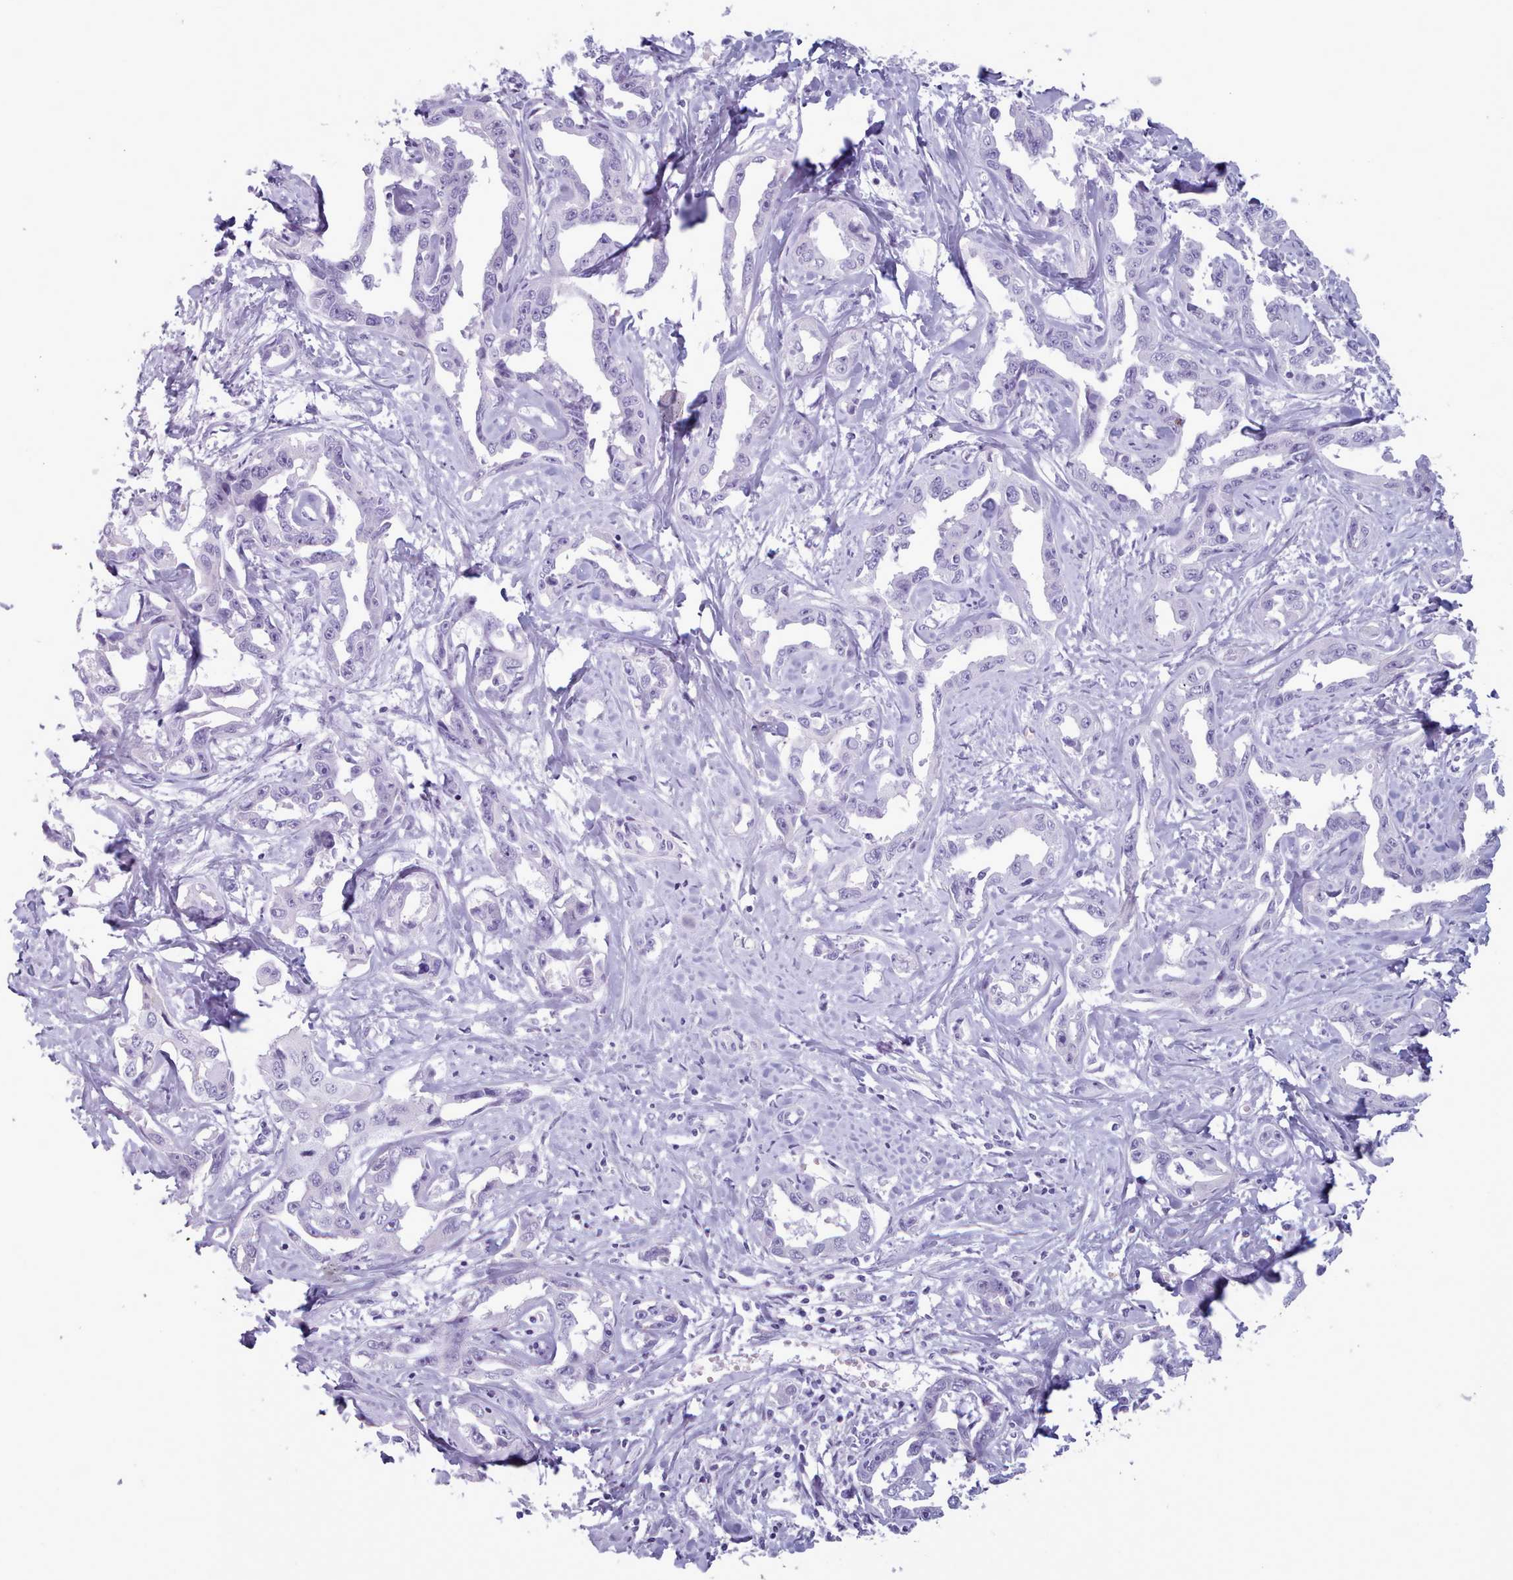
{"staining": {"intensity": "negative", "quantity": "none", "location": "none"}, "tissue": "liver cancer", "cell_type": "Tumor cells", "image_type": "cancer", "snomed": [{"axis": "morphology", "description": "Cholangiocarcinoma"}, {"axis": "topography", "description": "Liver"}], "caption": "Immunohistochemistry photomicrograph of neoplastic tissue: liver cancer stained with DAB demonstrates no significant protein positivity in tumor cells. (Brightfield microscopy of DAB immunohistochemistry (IHC) at high magnification).", "gene": "ZNF43", "patient": {"sex": "male", "age": 59}}